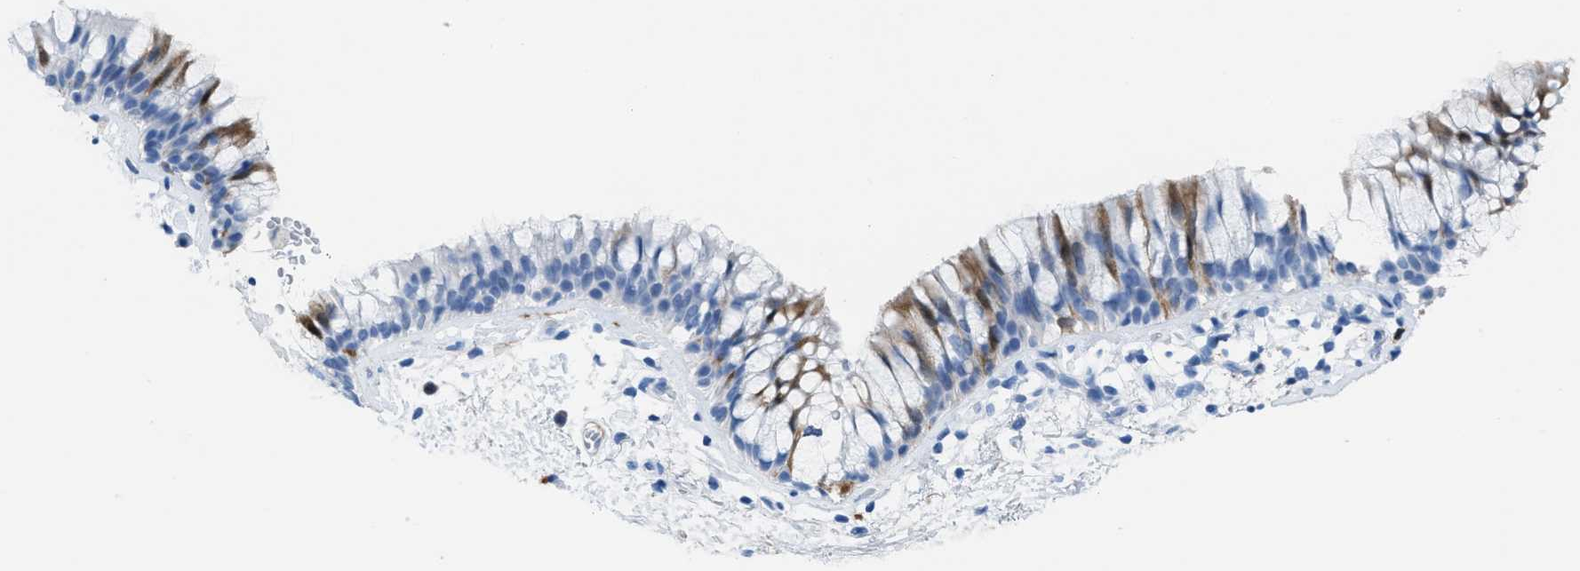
{"staining": {"intensity": "moderate", "quantity": "<25%", "location": "cytoplasmic/membranous"}, "tissue": "bronchus", "cell_type": "Respiratory epithelial cells", "image_type": "normal", "snomed": [{"axis": "morphology", "description": "Normal tissue, NOS"}, {"axis": "morphology", "description": "Inflammation, NOS"}, {"axis": "topography", "description": "Cartilage tissue"}, {"axis": "topography", "description": "Bronchus"}], "caption": "Immunohistochemical staining of normal human bronchus shows <25% levels of moderate cytoplasmic/membranous protein positivity in approximately <25% of respiratory epithelial cells. The staining is performed using DAB (3,3'-diaminobenzidine) brown chromogen to label protein expression. The nuclei are counter-stained blue using hematoxylin.", "gene": "CDKN2A", "patient": {"sex": "male", "age": 77}}